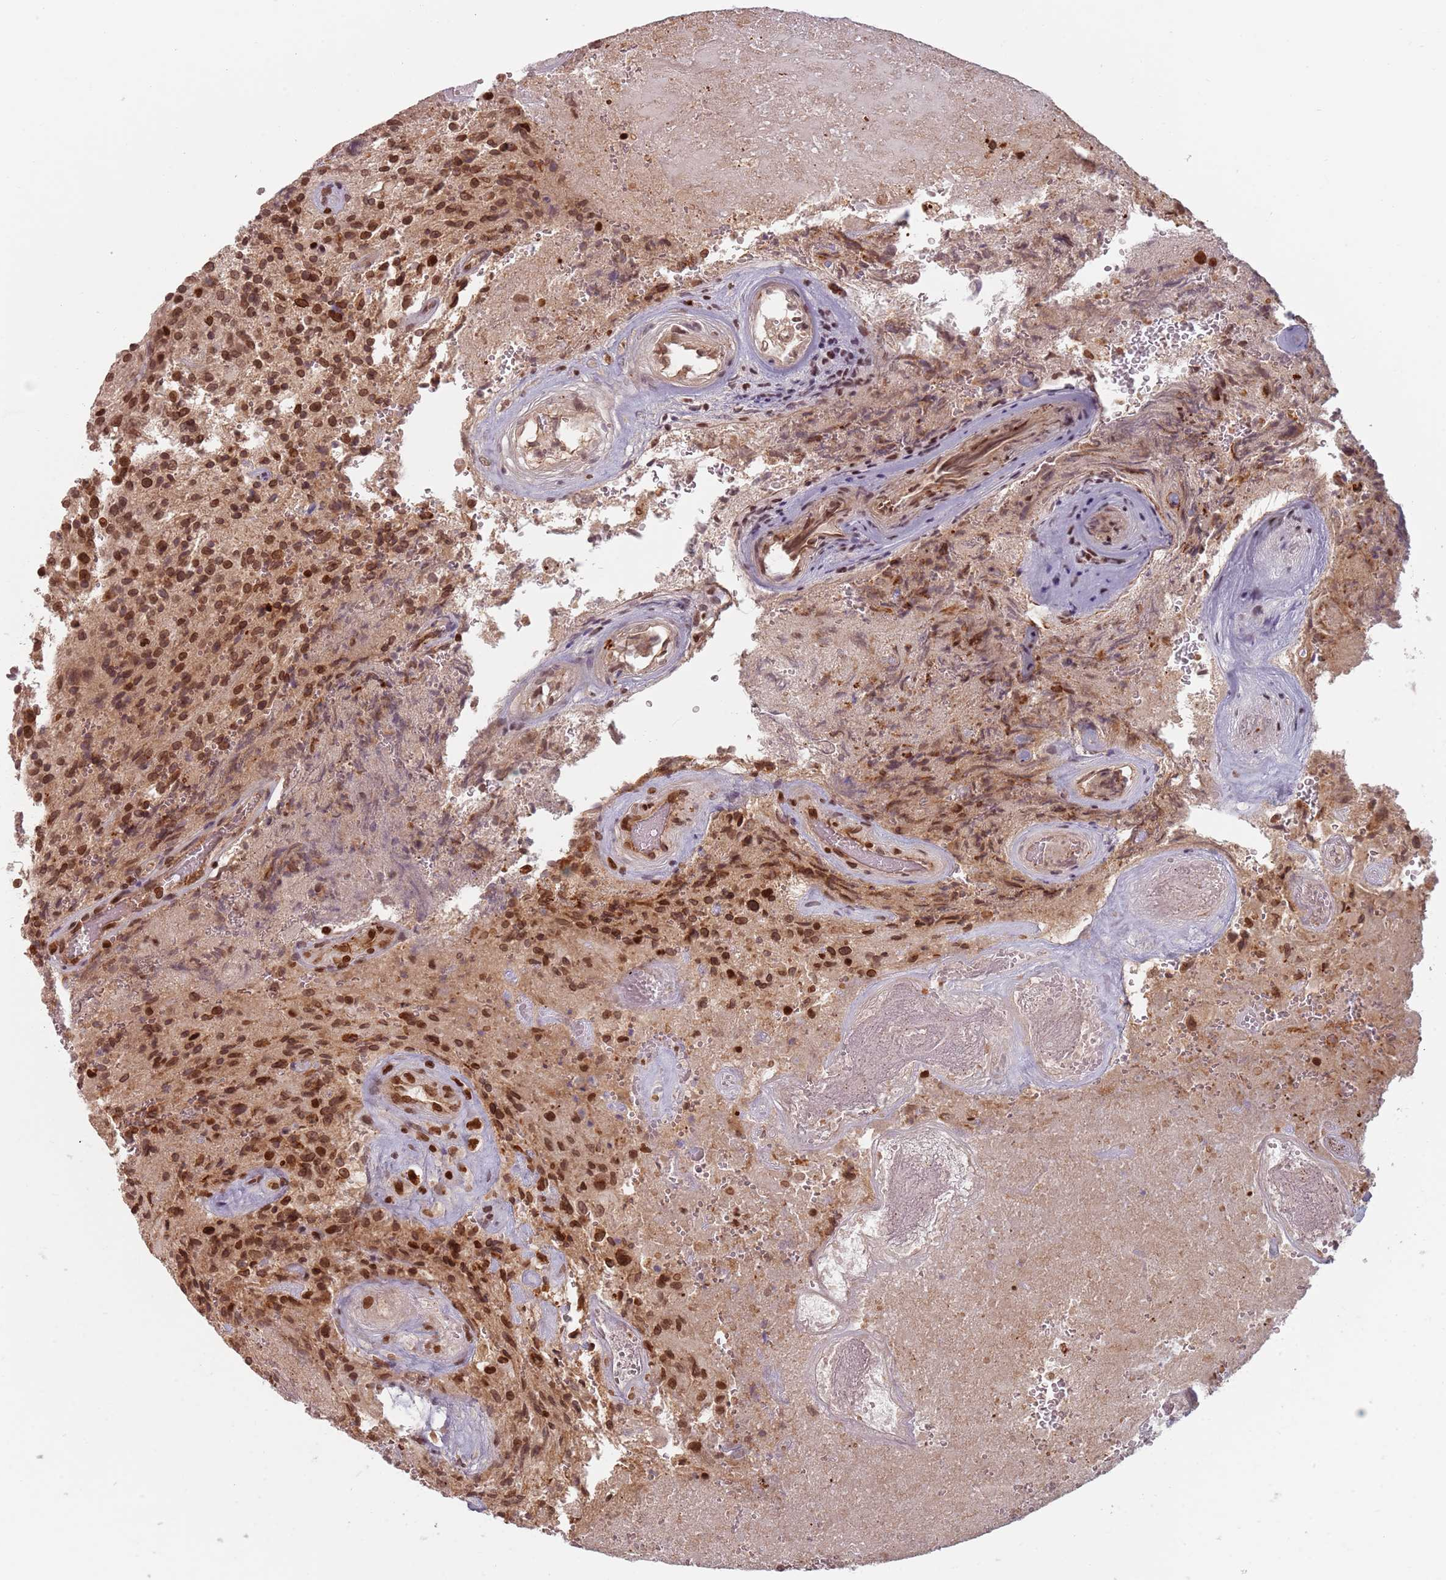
{"staining": {"intensity": "strong", "quantity": ">75%", "location": "nuclear"}, "tissue": "glioma", "cell_type": "Tumor cells", "image_type": "cancer", "snomed": [{"axis": "morphology", "description": "Normal tissue, NOS"}, {"axis": "morphology", "description": "Glioma, malignant, High grade"}, {"axis": "topography", "description": "Cerebral cortex"}], "caption": "Immunohistochemistry (IHC) image of neoplastic tissue: glioma stained using IHC exhibits high levels of strong protein expression localized specifically in the nuclear of tumor cells, appearing as a nuclear brown color.", "gene": "NUP50", "patient": {"sex": "male", "age": 56}}